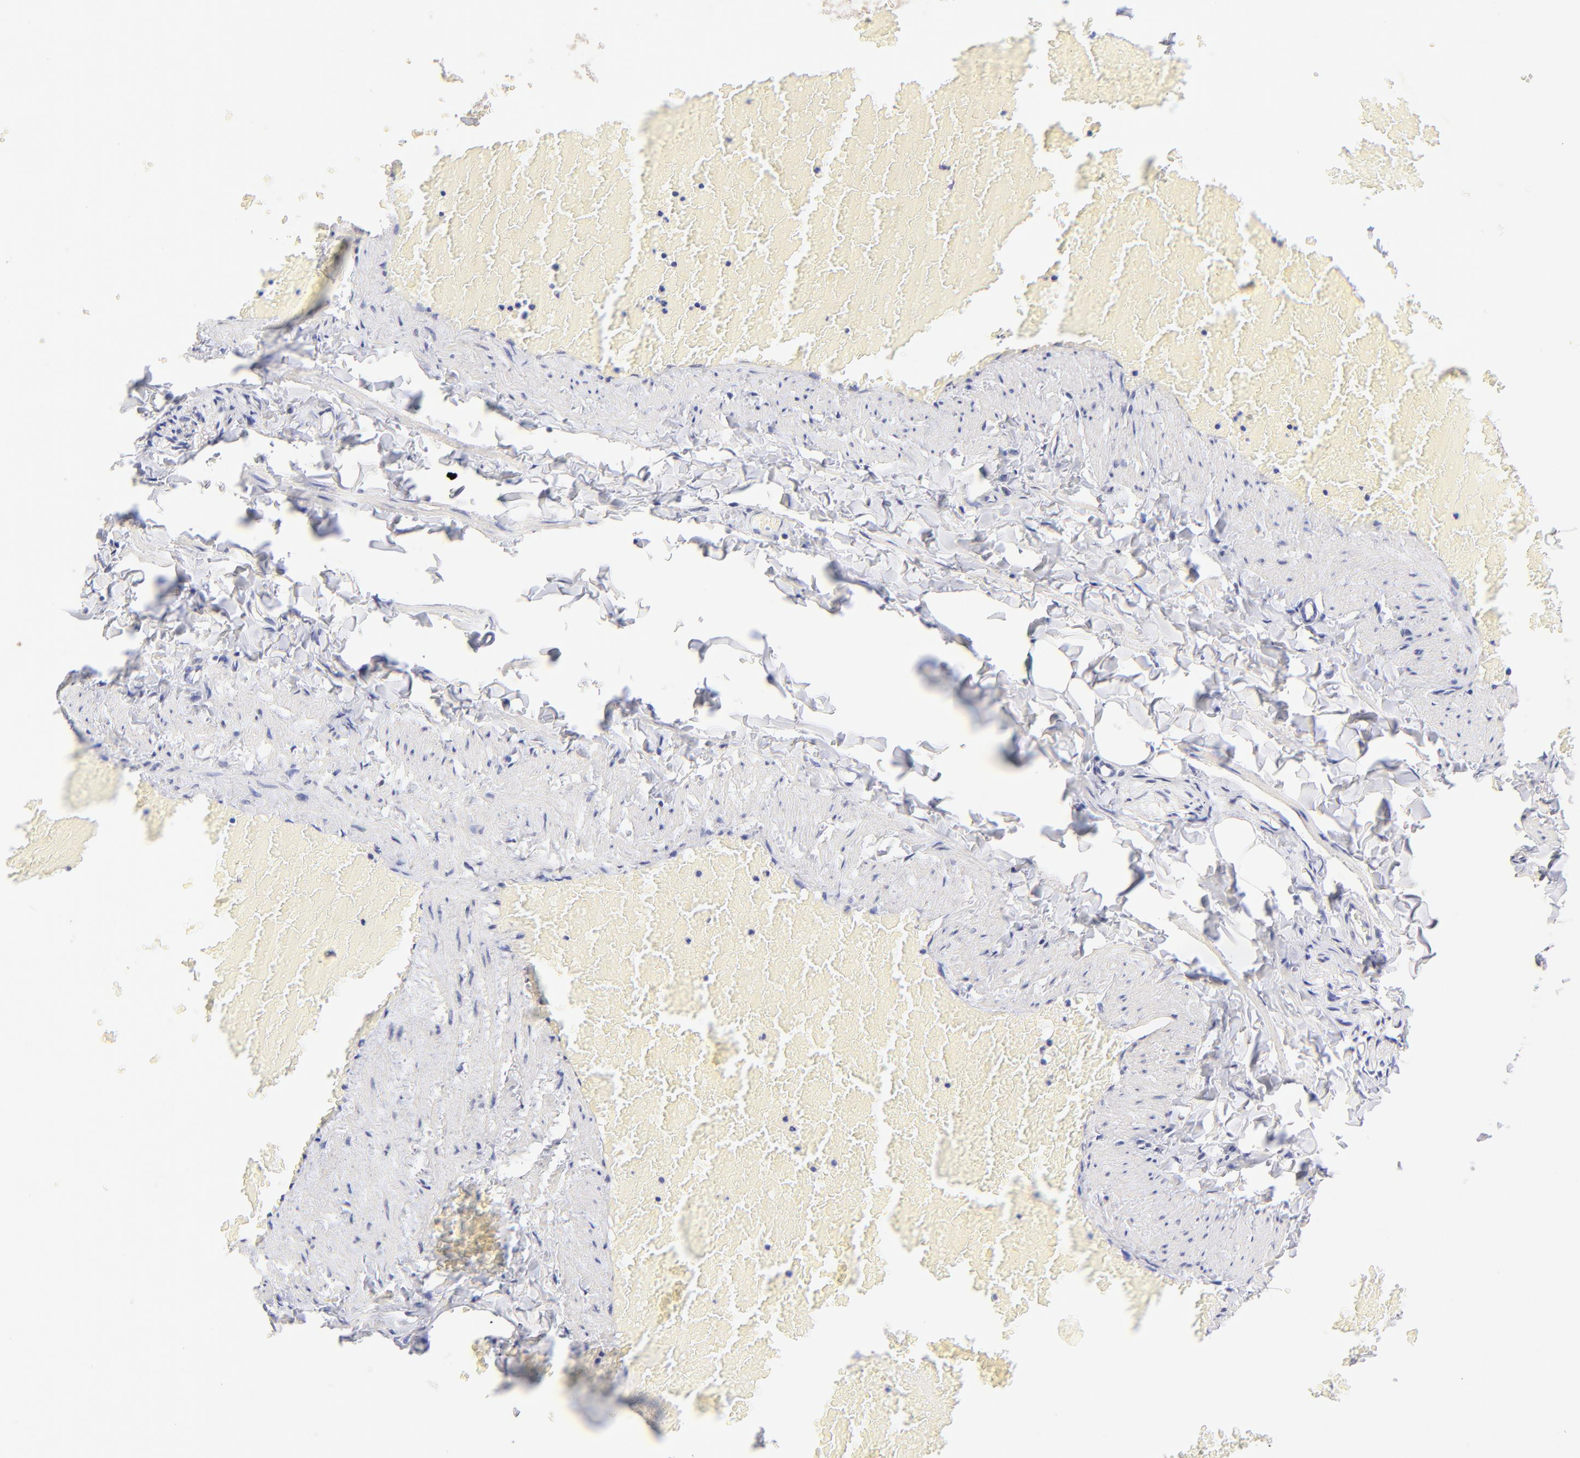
{"staining": {"intensity": "negative", "quantity": "none", "location": "none"}, "tissue": "adipose tissue", "cell_type": "Adipocytes", "image_type": "normal", "snomed": [{"axis": "morphology", "description": "Normal tissue, NOS"}, {"axis": "topography", "description": "Vascular tissue"}], "caption": "Unremarkable adipose tissue was stained to show a protein in brown. There is no significant expression in adipocytes.", "gene": "ZNF155", "patient": {"sex": "male", "age": 41}}